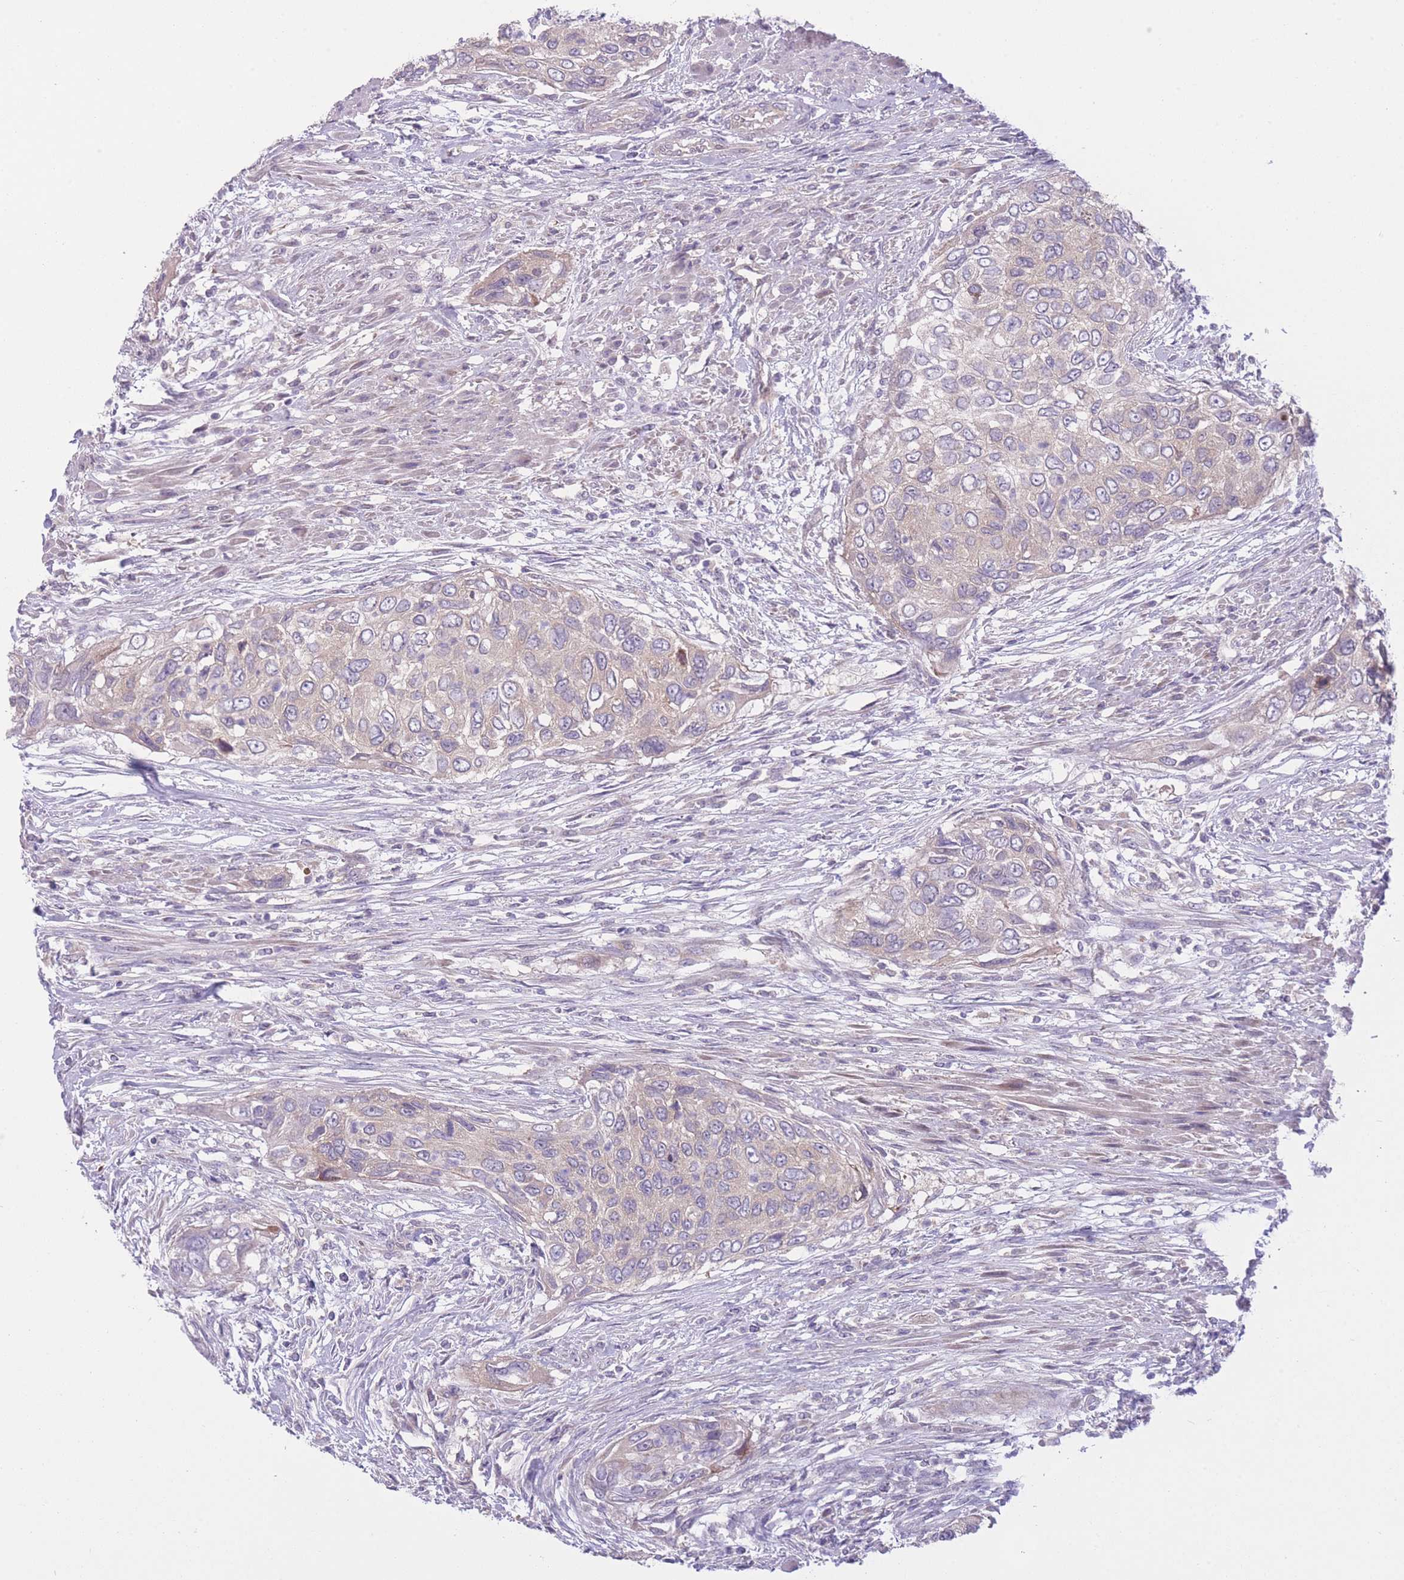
{"staining": {"intensity": "weak", "quantity": "<25%", "location": "cytoplasmic/membranous"}, "tissue": "urothelial cancer", "cell_type": "Tumor cells", "image_type": "cancer", "snomed": [{"axis": "morphology", "description": "Urothelial carcinoma, High grade"}, {"axis": "topography", "description": "Urinary bladder"}], "caption": "Tumor cells are negative for brown protein staining in high-grade urothelial carcinoma. Brightfield microscopy of IHC stained with DAB (brown) and hematoxylin (blue), captured at high magnification.", "gene": "CCT6B", "patient": {"sex": "female", "age": 60}}